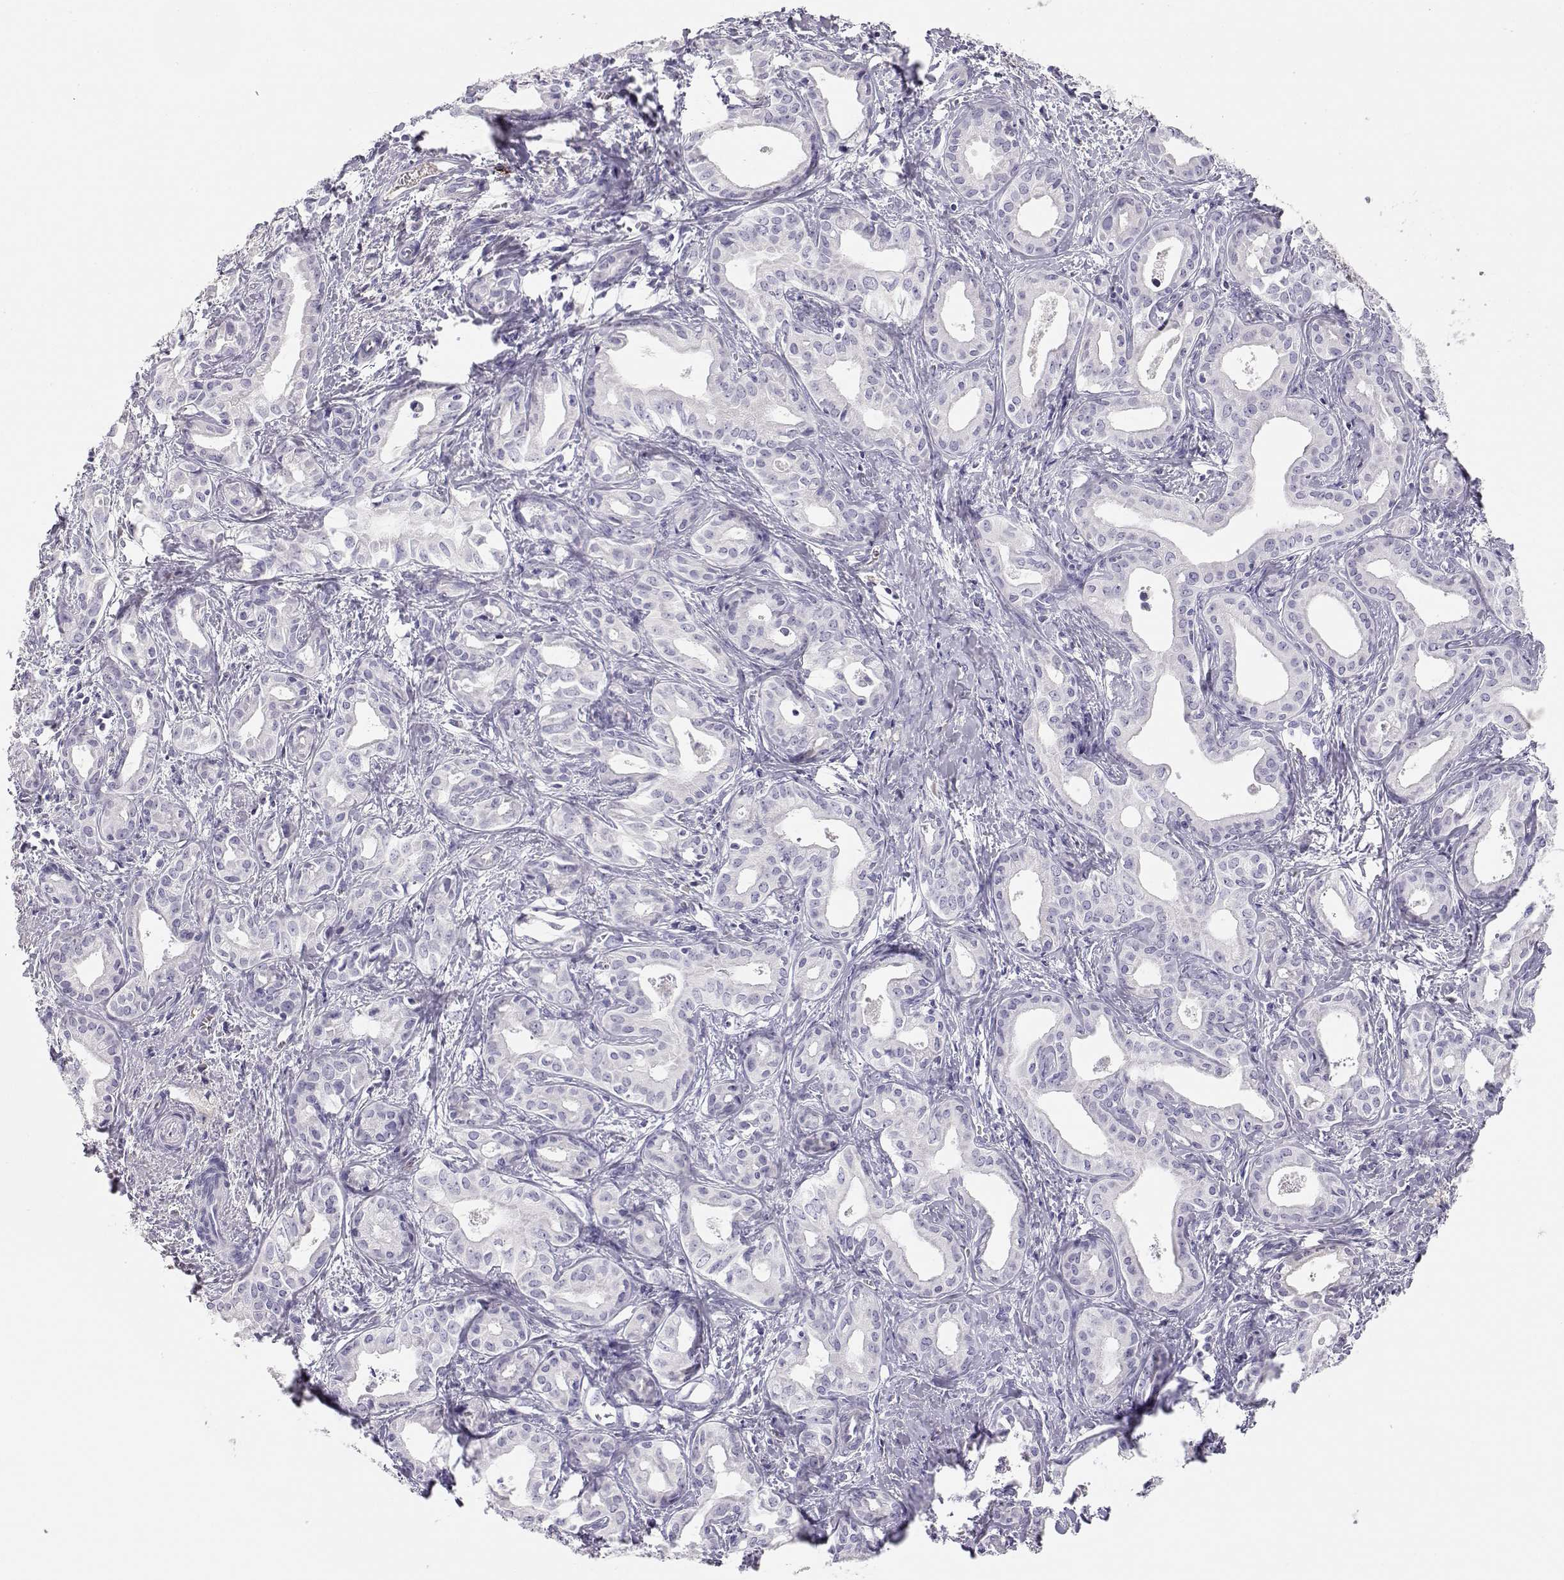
{"staining": {"intensity": "negative", "quantity": "none", "location": "none"}, "tissue": "liver cancer", "cell_type": "Tumor cells", "image_type": "cancer", "snomed": [{"axis": "morphology", "description": "Cholangiocarcinoma"}, {"axis": "topography", "description": "Liver"}], "caption": "High magnification brightfield microscopy of liver cholangiocarcinoma stained with DAB (3,3'-diaminobenzidine) (brown) and counterstained with hematoxylin (blue): tumor cells show no significant staining.", "gene": "GPR174", "patient": {"sex": "female", "age": 65}}